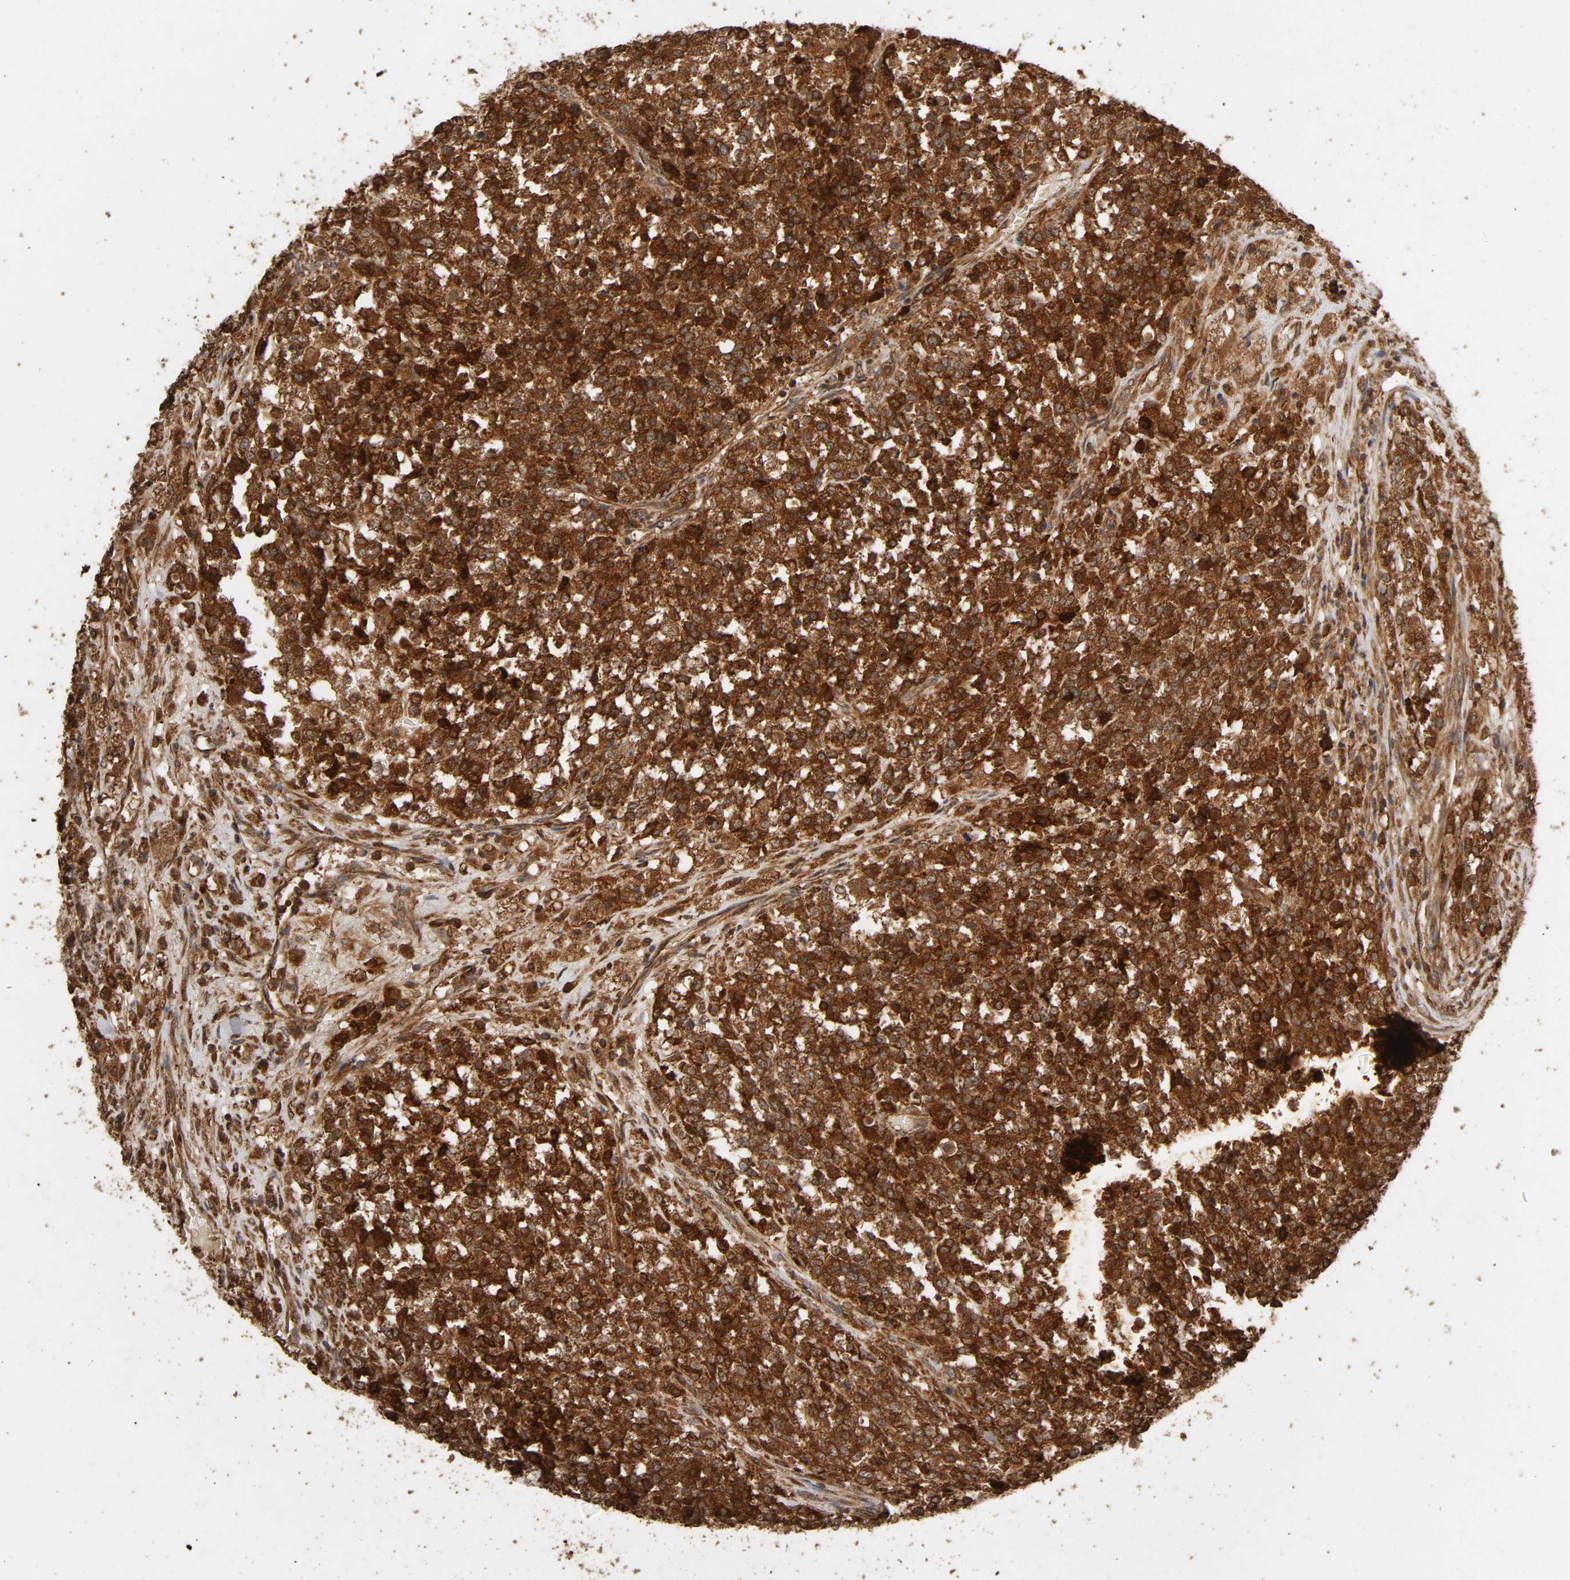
{"staining": {"intensity": "strong", "quantity": ">75%", "location": "cytoplasmic/membranous"}, "tissue": "testis cancer", "cell_type": "Tumor cells", "image_type": "cancer", "snomed": [{"axis": "morphology", "description": "Seminoma, NOS"}, {"axis": "topography", "description": "Testis"}], "caption": "Testis cancer (seminoma) stained with IHC shows strong cytoplasmic/membranous positivity in about >75% of tumor cells.", "gene": "RPS6KA6", "patient": {"sex": "male", "age": 59}}